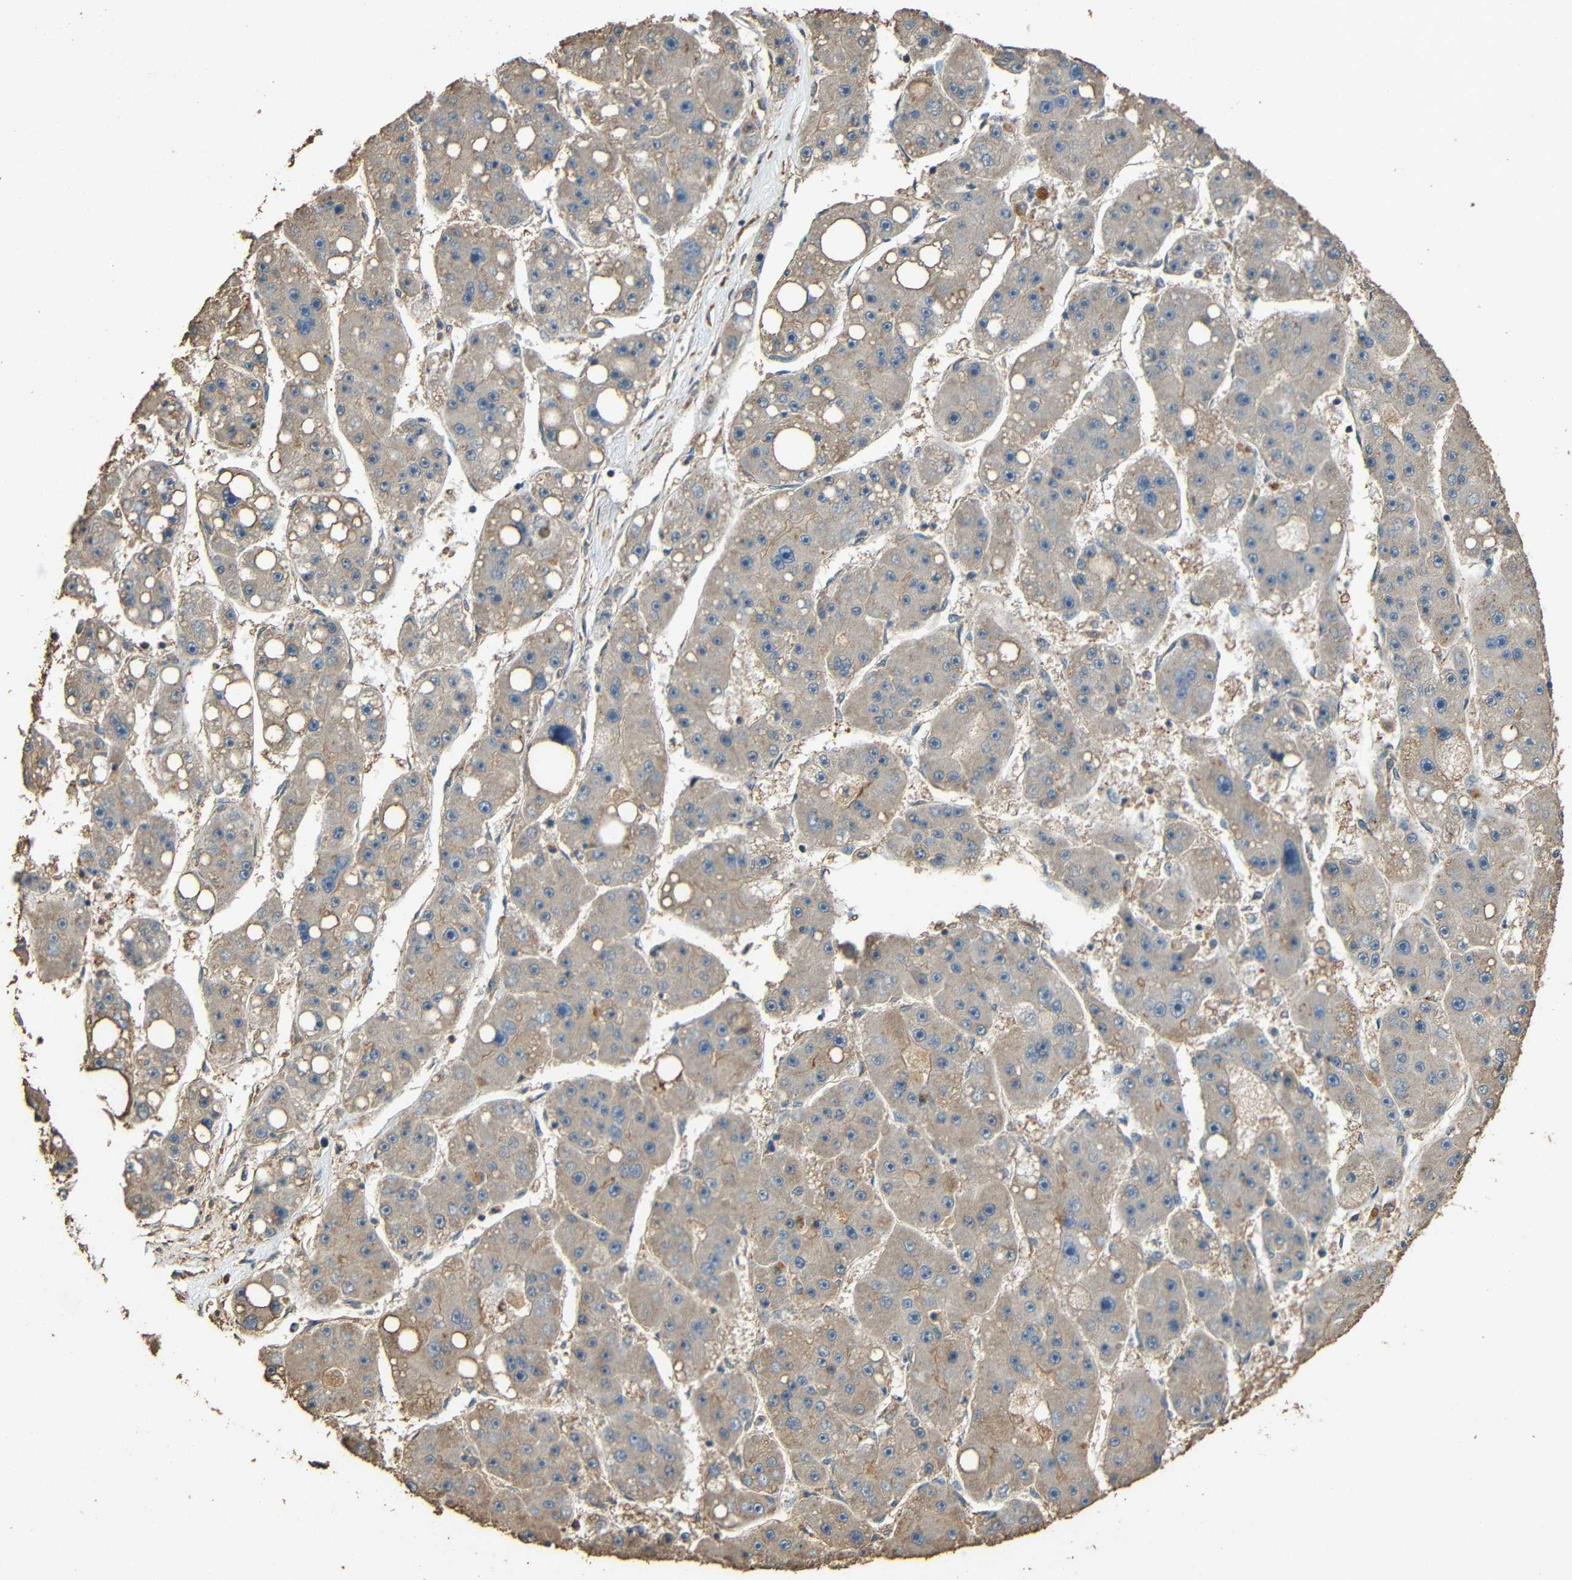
{"staining": {"intensity": "weak", "quantity": ">75%", "location": "cytoplasmic/membranous"}, "tissue": "liver cancer", "cell_type": "Tumor cells", "image_type": "cancer", "snomed": [{"axis": "morphology", "description": "Carcinoma, Hepatocellular, NOS"}, {"axis": "topography", "description": "Liver"}], "caption": "Human hepatocellular carcinoma (liver) stained with a brown dye reveals weak cytoplasmic/membranous positive positivity in approximately >75% of tumor cells.", "gene": "PDE5A", "patient": {"sex": "female", "age": 61}}